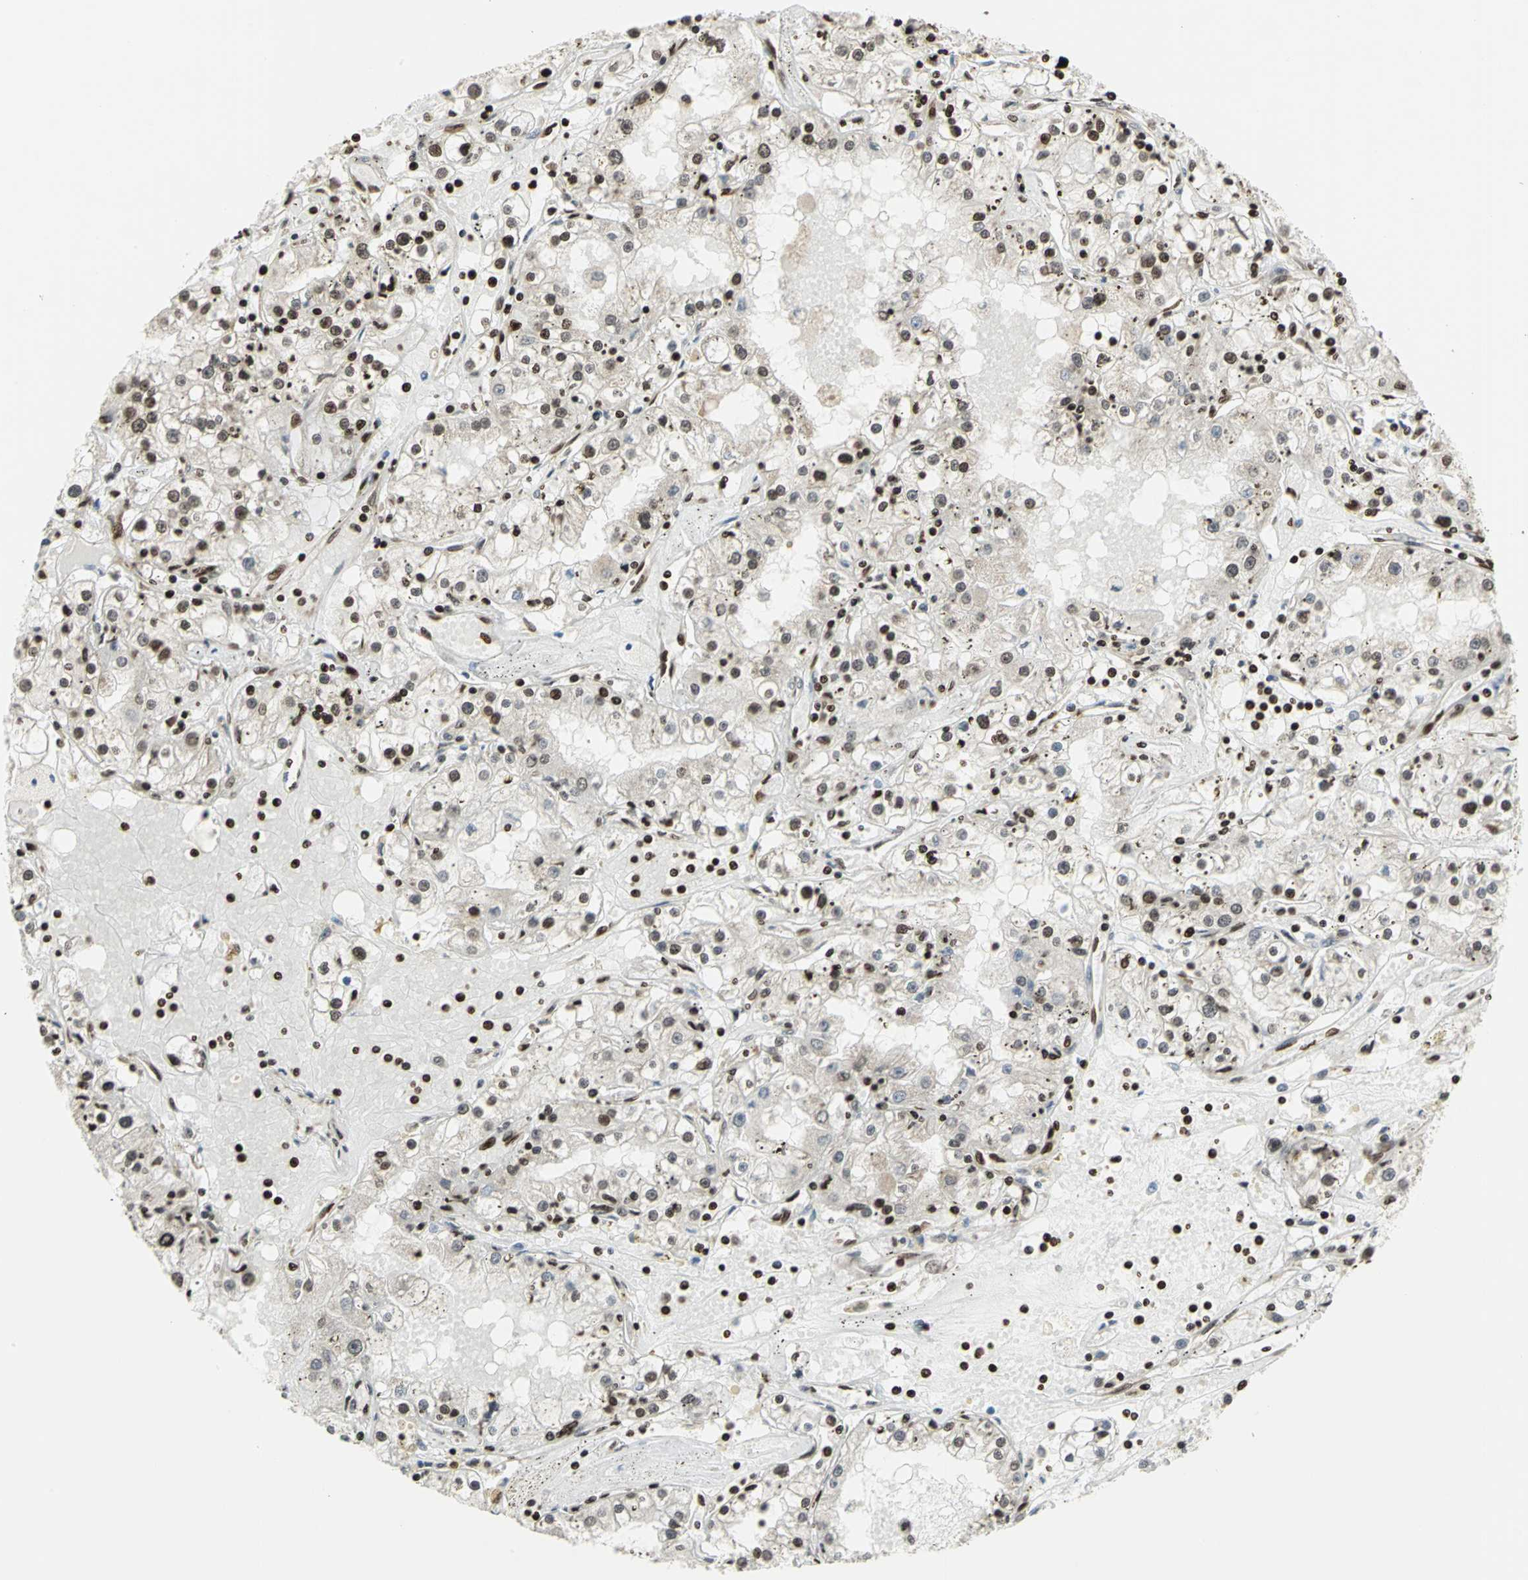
{"staining": {"intensity": "strong", "quantity": ">75%", "location": "nuclear"}, "tissue": "renal cancer", "cell_type": "Tumor cells", "image_type": "cancer", "snomed": [{"axis": "morphology", "description": "Adenocarcinoma, NOS"}, {"axis": "topography", "description": "Kidney"}], "caption": "DAB (3,3'-diaminobenzidine) immunohistochemical staining of human renal cancer reveals strong nuclear protein positivity in about >75% of tumor cells.", "gene": "HMGB1", "patient": {"sex": "male", "age": 56}}